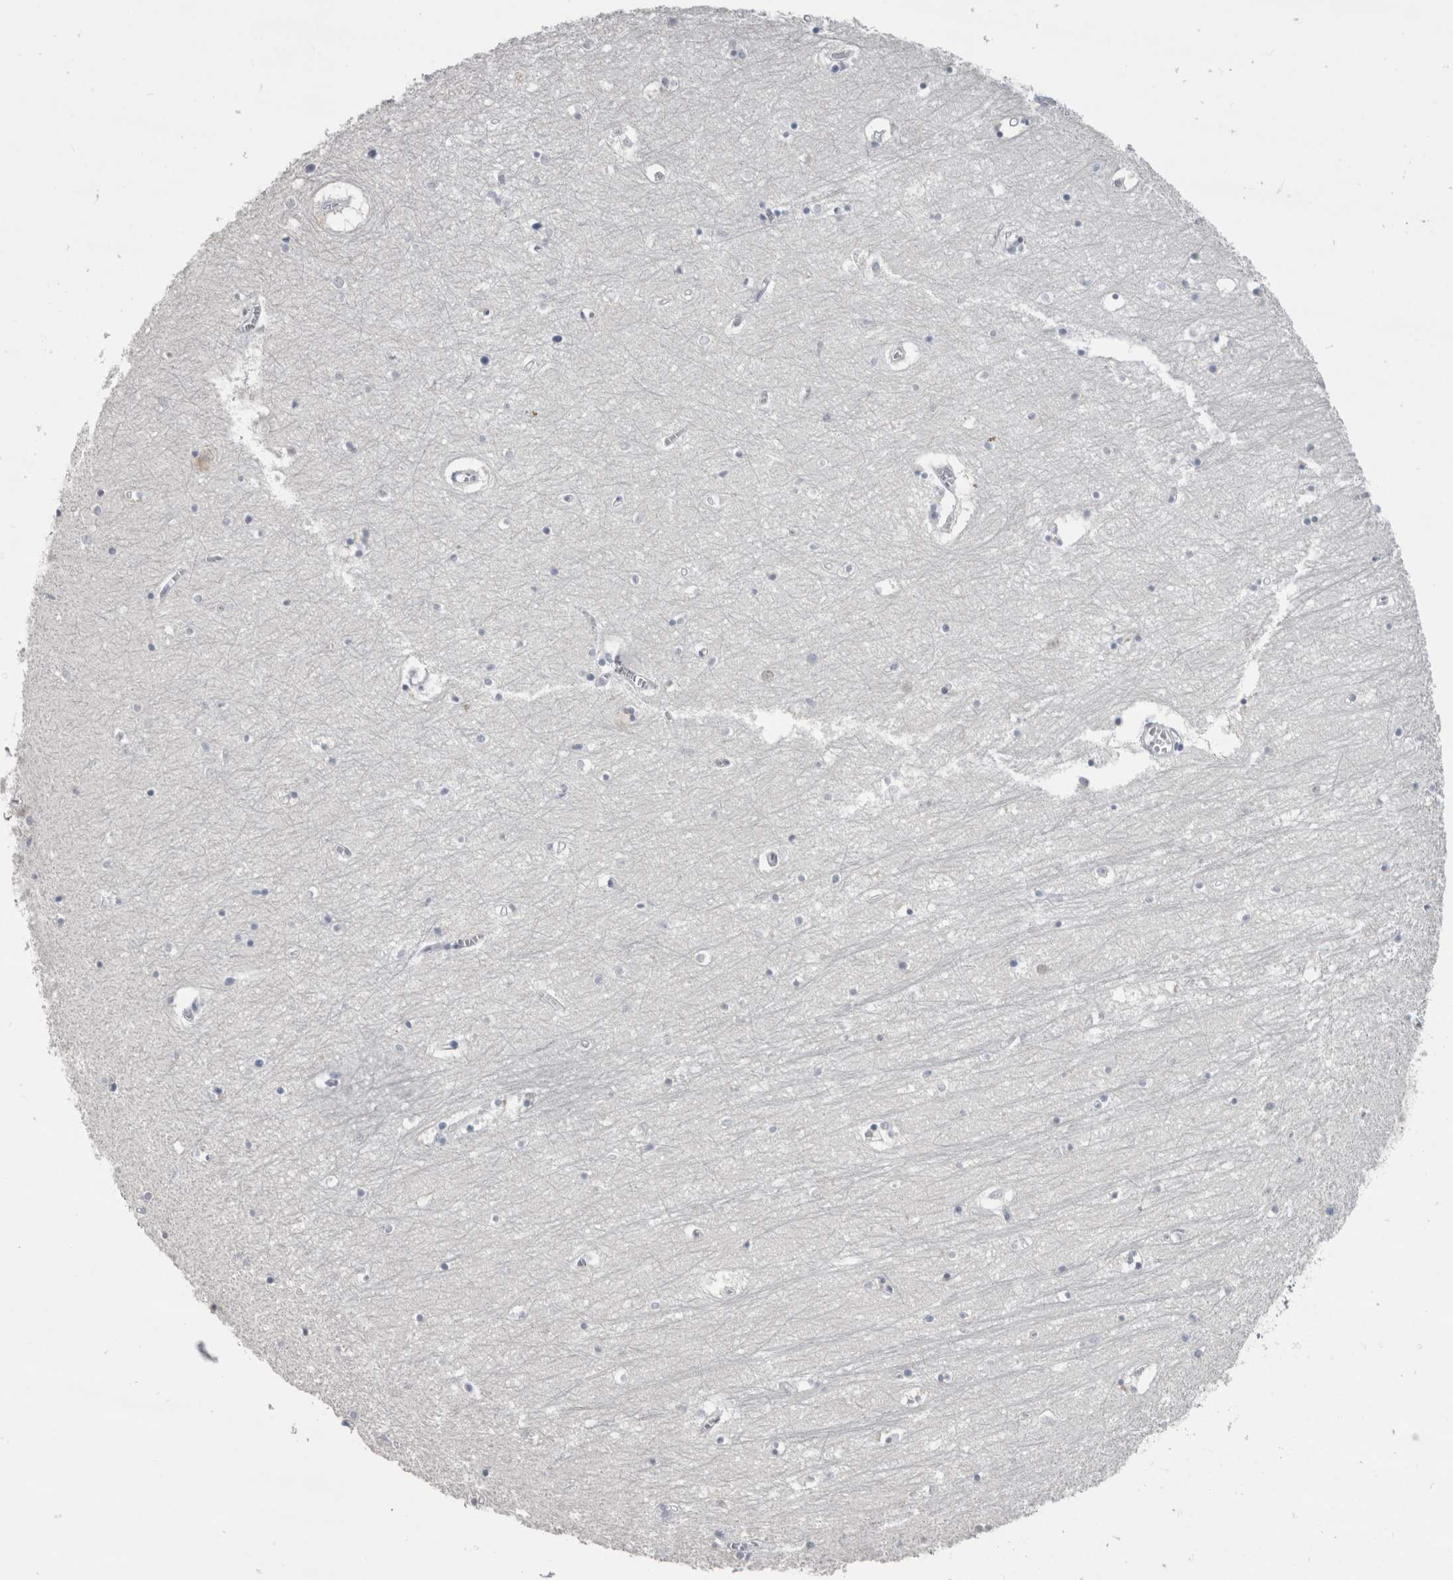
{"staining": {"intensity": "negative", "quantity": "none", "location": "none"}, "tissue": "hippocampus", "cell_type": "Glial cells", "image_type": "normal", "snomed": [{"axis": "morphology", "description": "Normal tissue, NOS"}, {"axis": "topography", "description": "Hippocampus"}], "caption": "The histopathology image reveals no significant expression in glial cells of hippocampus.", "gene": "CDH17", "patient": {"sex": "male", "age": 70}}